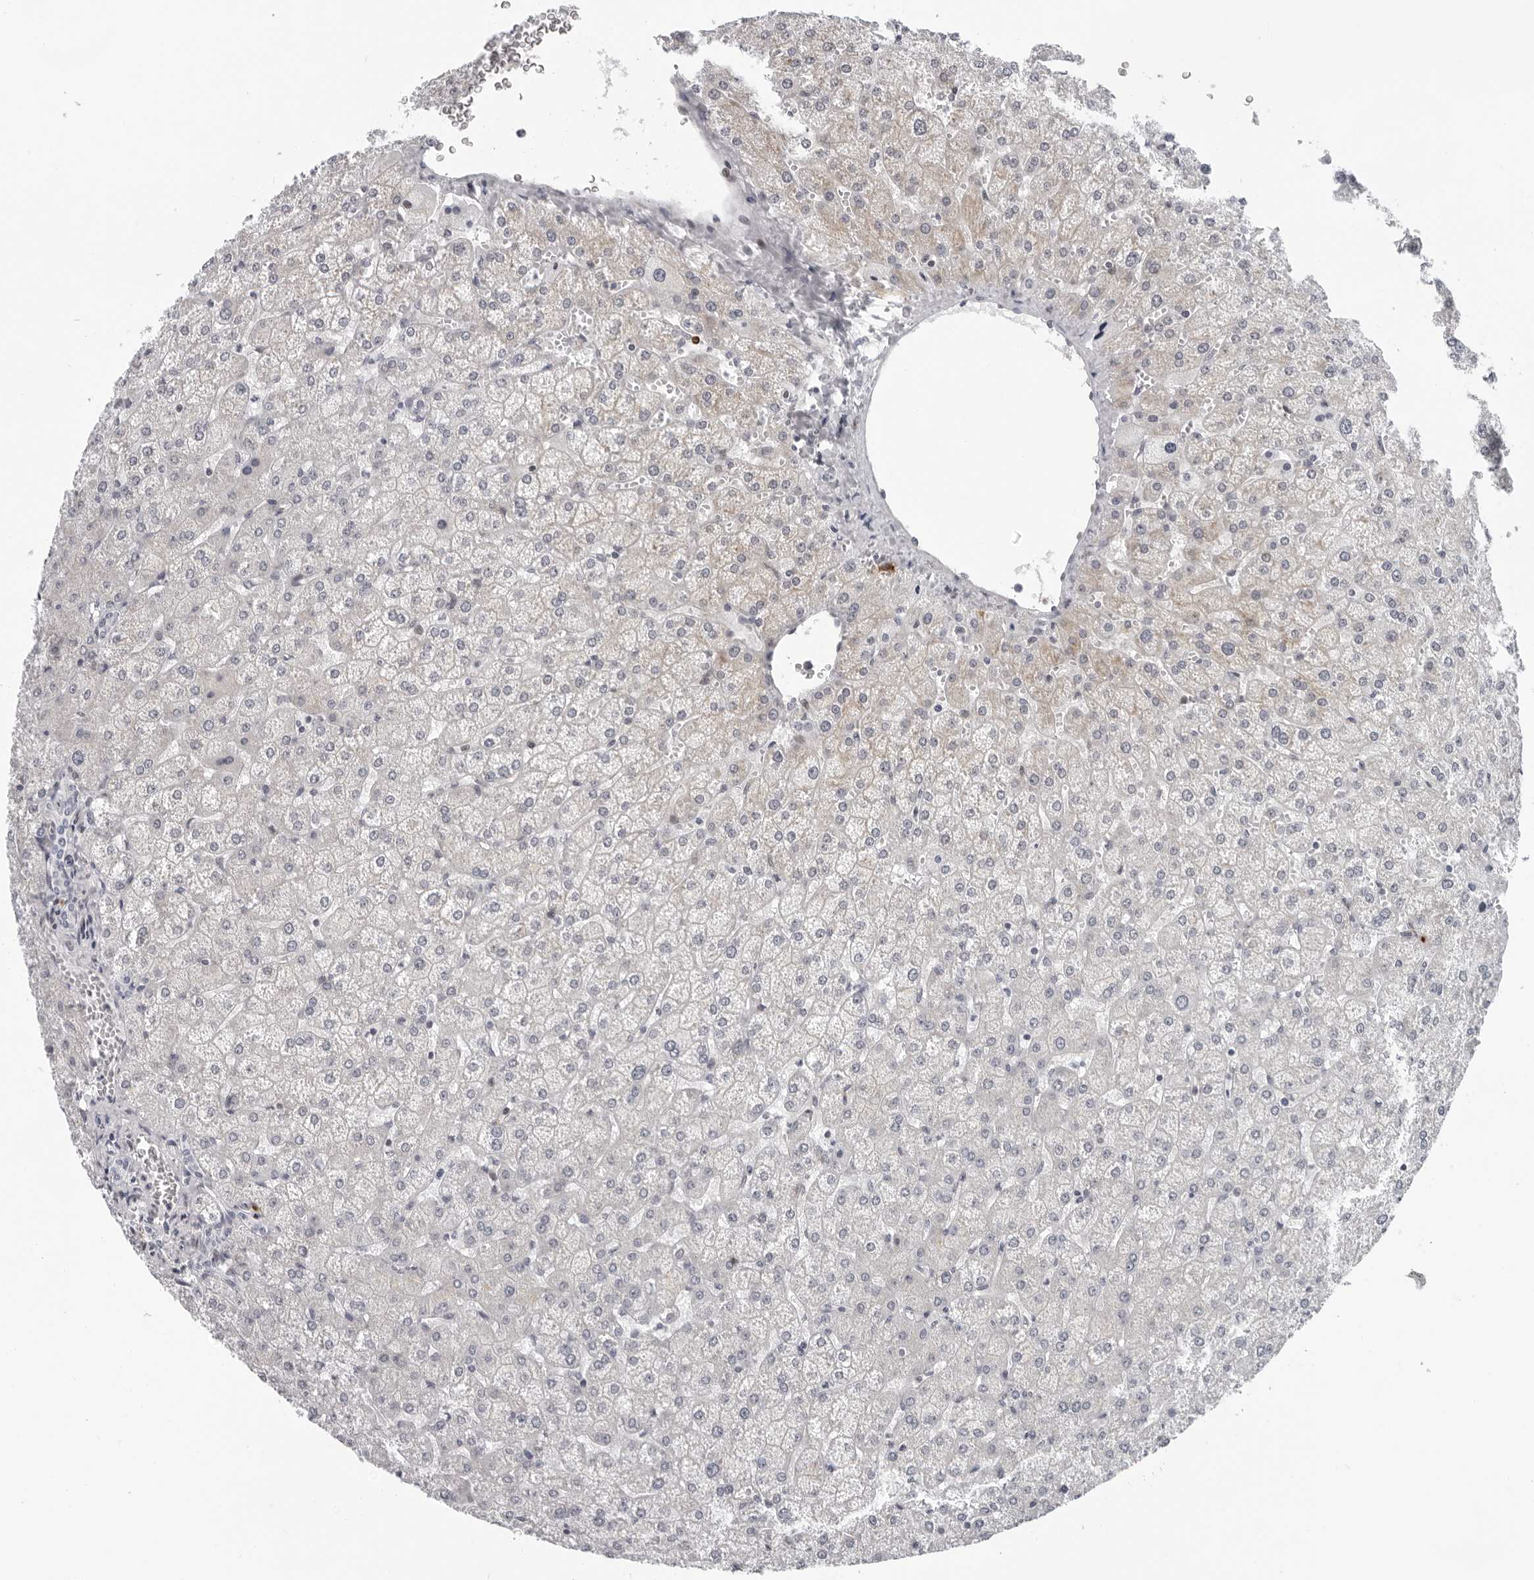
{"staining": {"intensity": "negative", "quantity": "none", "location": "none"}, "tissue": "liver", "cell_type": "Cholangiocytes", "image_type": "normal", "snomed": [{"axis": "morphology", "description": "Normal tissue, NOS"}, {"axis": "topography", "description": "Liver"}], "caption": "The immunohistochemistry (IHC) micrograph has no significant staining in cholangiocytes of liver. The staining was performed using DAB (3,3'-diaminobenzidine) to visualize the protein expression in brown, while the nuclei were stained in blue with hematoxylin (Magnification: 20x).", "gene": "PIP4K2C", "patient": {"sex": "female", "age": 32}}